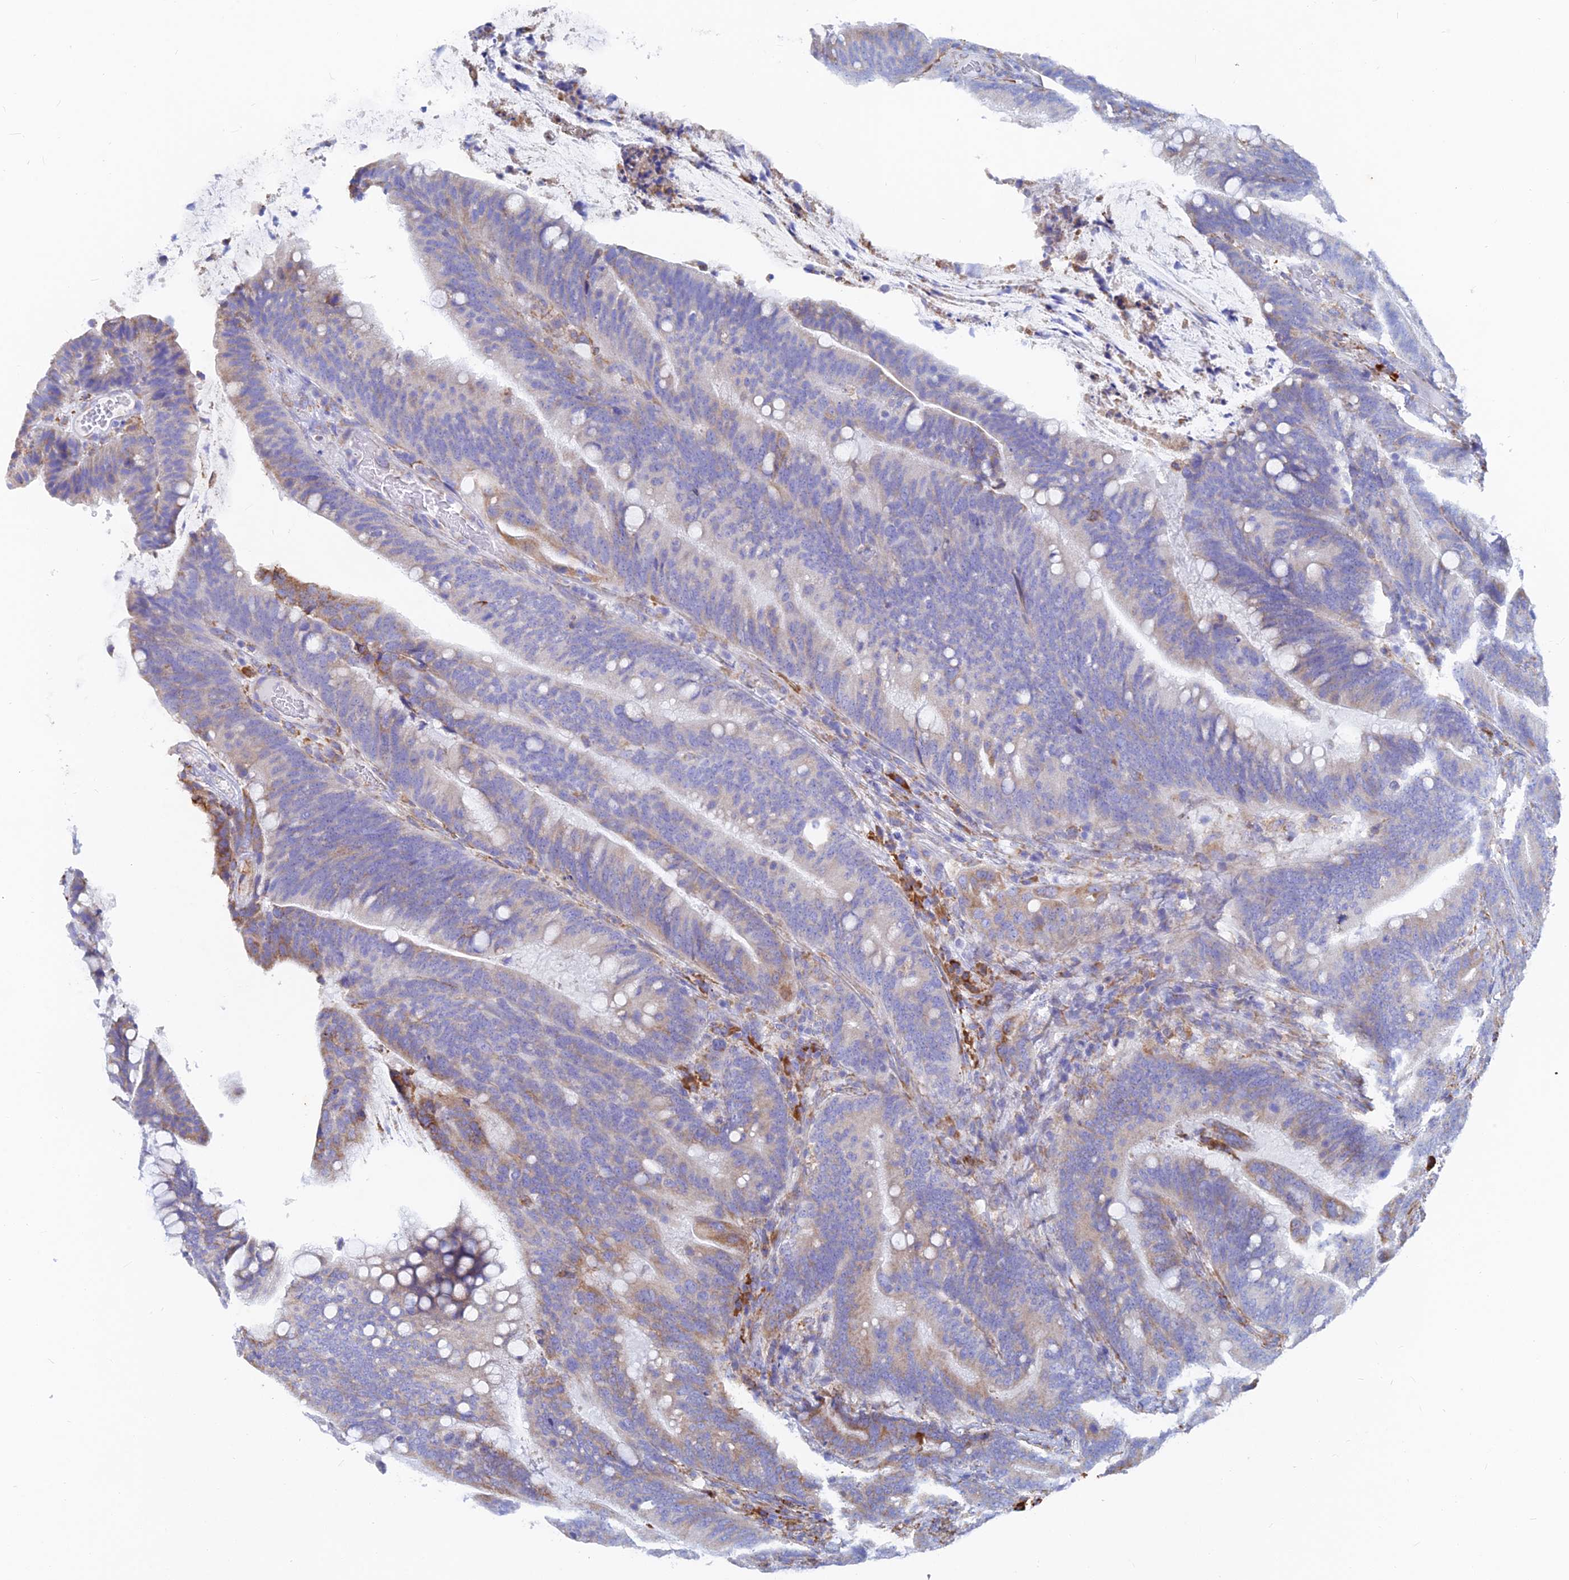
{"staining": {"intensity": "weak", "quantity": "<25%", "location": "cytoplasmic/membranous"}, "tissue": "colorectal cancer", "cell_type": "Tumor cells", "image_type": "cancer", "snomed": [{"axis": "morphology", "description": "Adenocarcinoma, NOS"}, {"axis": "topography", "description": "Colon"}], "caption": "IHC photomicrograph of neoplastic tissue: colorectal cancer (adenocarcinoma) stained with DAB exhibits no significant protein staining in tumor cells. Brightfield microscopy of immunohistochemistry (IHC) stained with DAB (brown) and hematoxylin (blue), captured at high magnification.", "gene": "WDR35", "patient": {"sex": "female", "age": 66}}